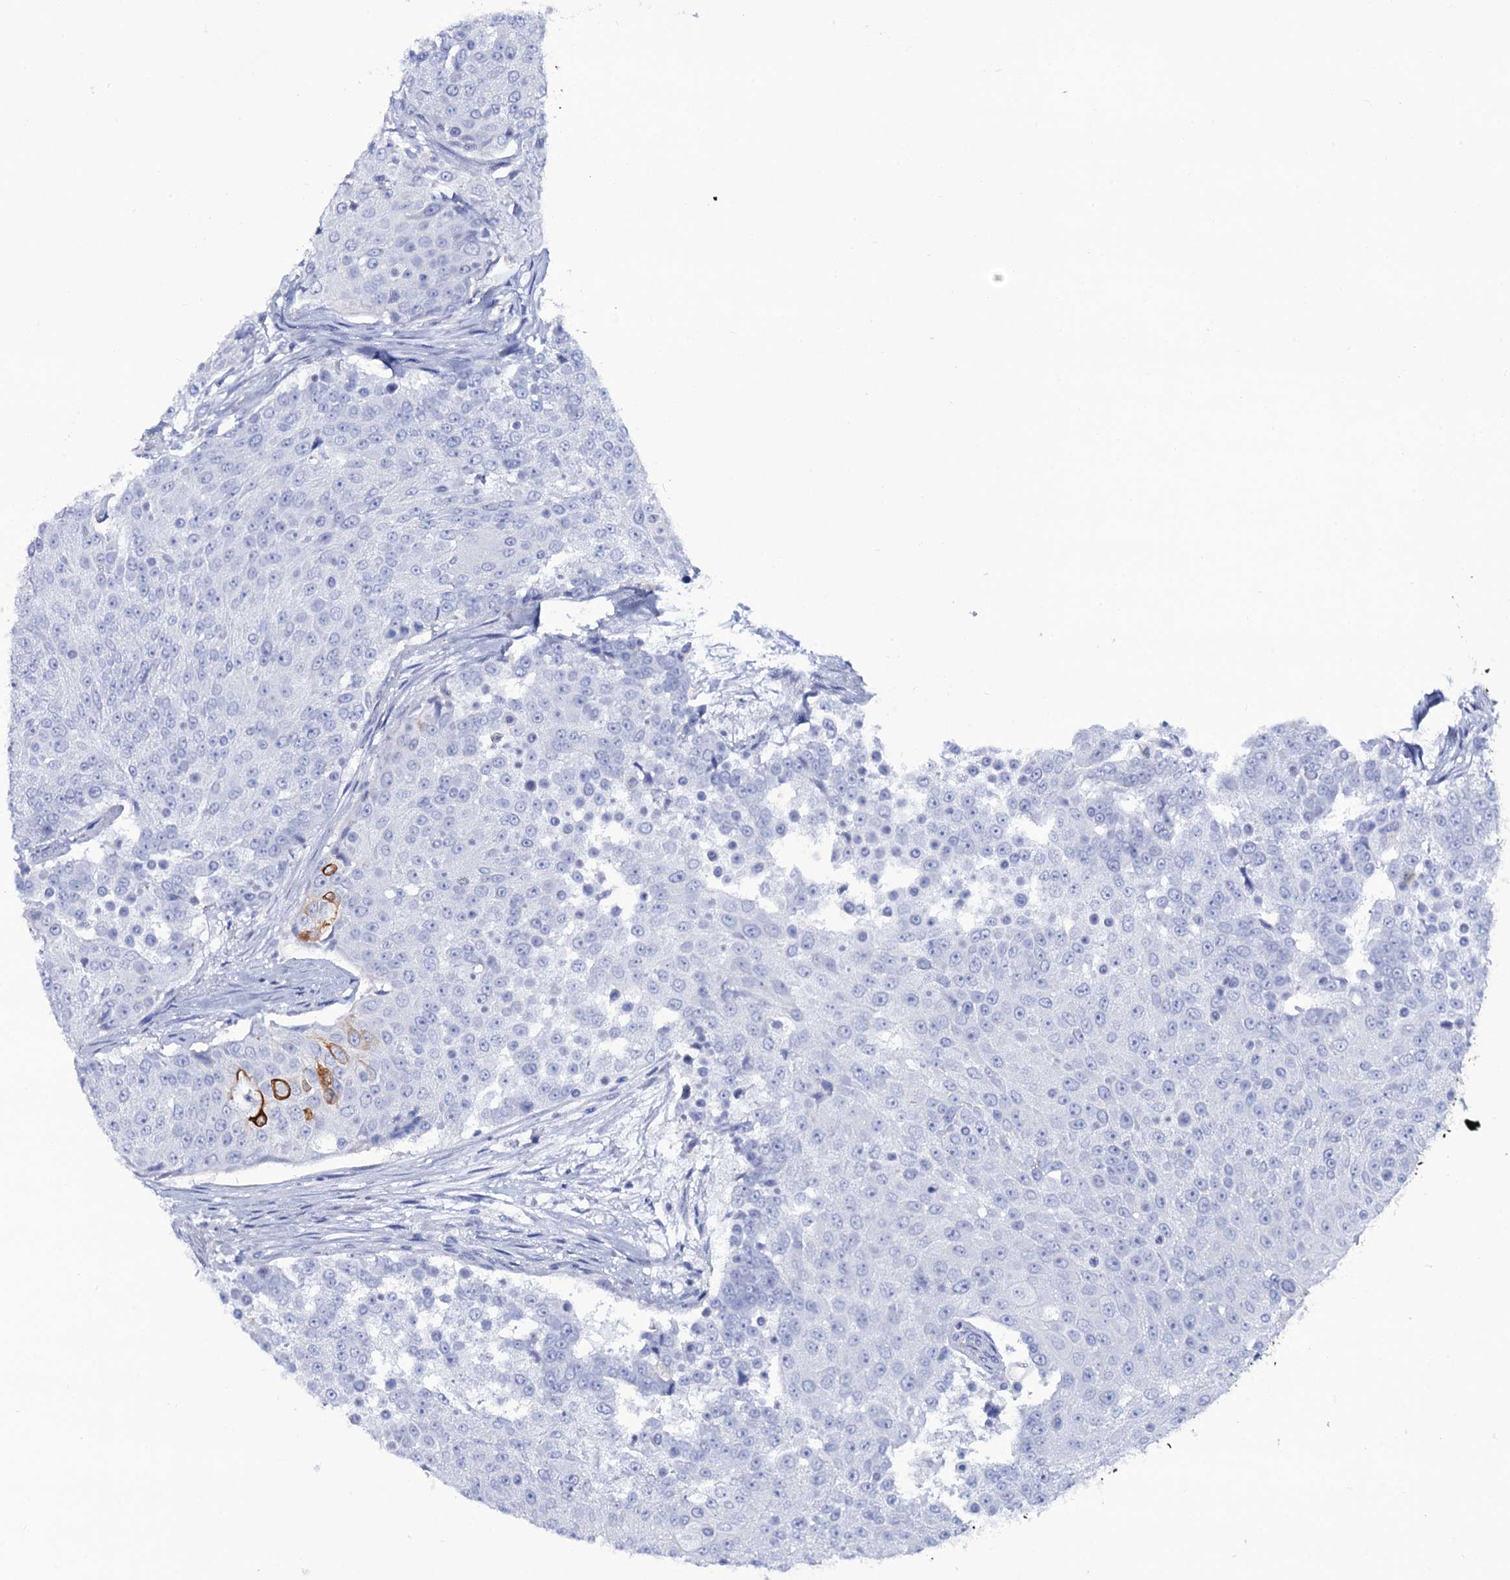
{"staining": {"intensity": "negative", "quantity": "none", "location": "none"}, "tissue": "urothelial cancer", "cell_type": "Tumor cells", "image_type": "cancer", "snomed": [{"axis": "morphology", "description": "Urothelial carcinoma, High grade"}, {"axis": "topography", "description": "Urinary bladder"}], "caption": "The IHC image has no significant positivity in tumor cells of urothelial carcinoma (high-grade) tissue.", "gene": "RAB3IP", "patient": {"sex": "female", "age": 63}}